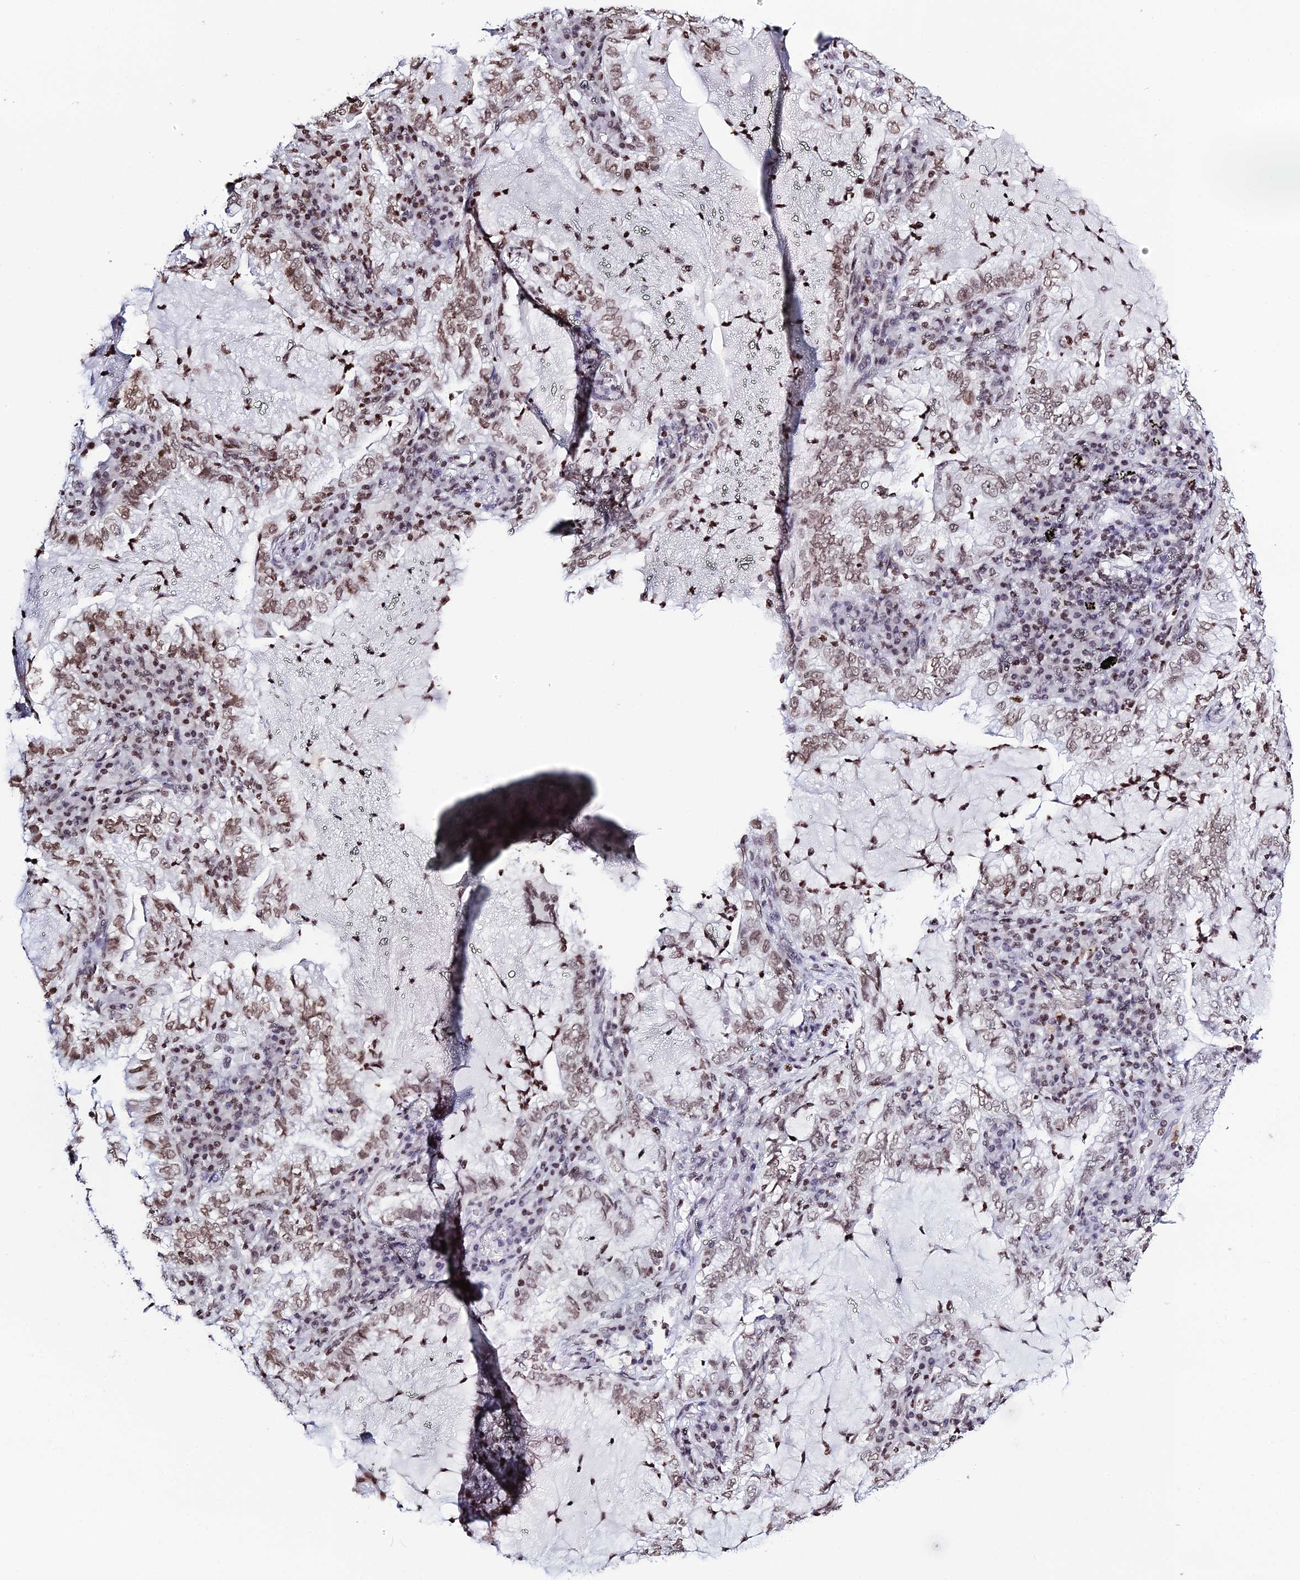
{"staining": {"intensity": "moderate", "quantity": ">75%", "location": "nuclear"}, "tissue": "lung cancer", "cell_type": "Tumor cells", "image_type": "cancer", "snomed": [{"axis": "morphology", "description": "Adenocarcinoma, NOS"}, {"axis": "topography", "description": "Lung"}], "caption": "A histopathology image of lung cancer stained for a protein demonstrates moderate nuclear brown staining in tumor cells. (Stains: DAB in brown, nuclei in blue, Microscopy: brightfield microscopy at high magnification).", "gene": "MACROH2A2", "patient": {"sex": "female", "age": 73}}